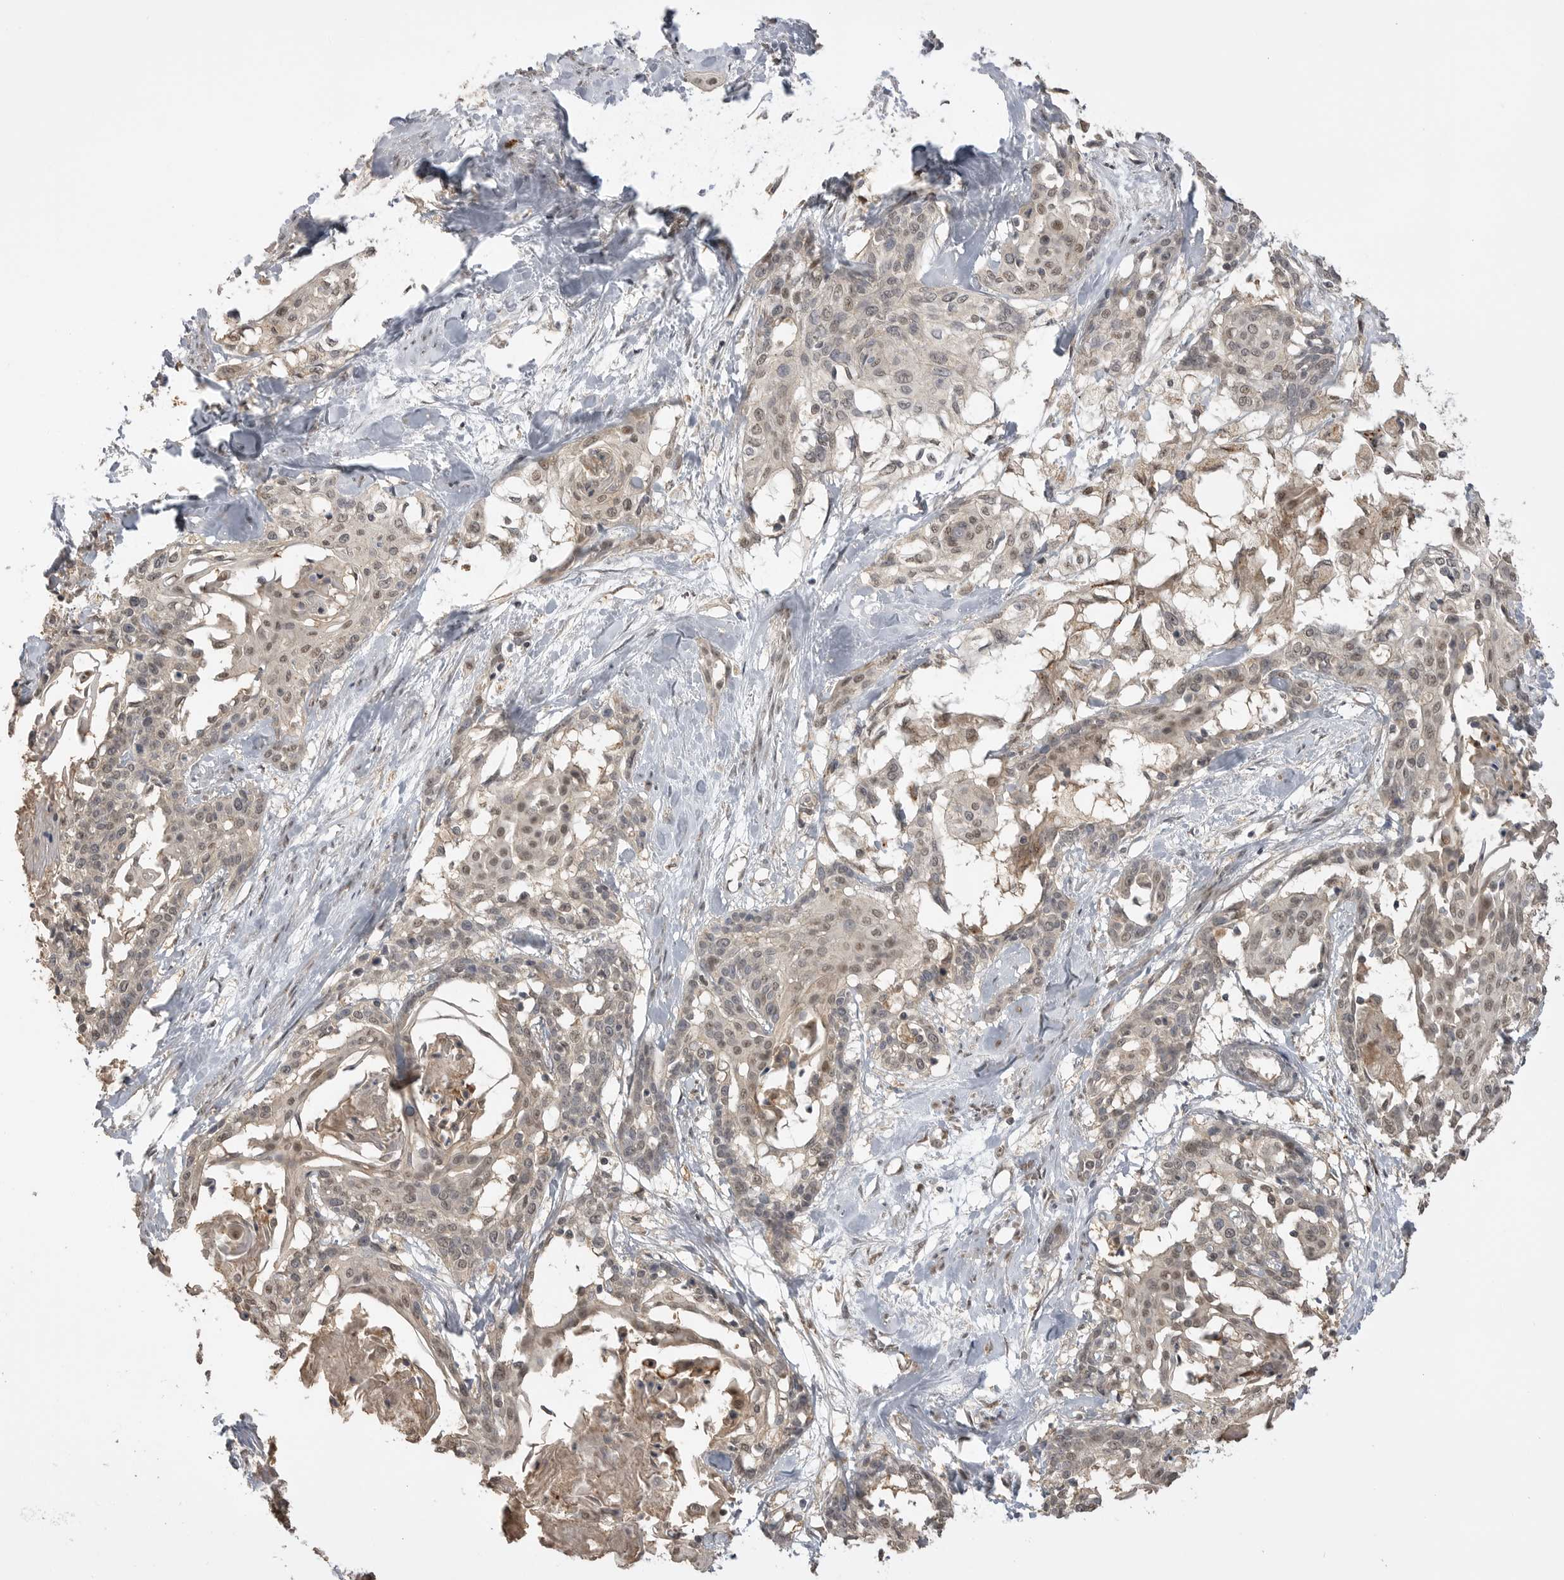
{"staining": {"intensity": "weak", "quantity": "25%-75%", "location": "nuclear"}, "tissue": "cervical cancer", "cell_type": "Tumor cells", "image_type": "cancer", "snomed": [{"axis": "morphology", "description": "Squamous cell carcinoma, NOS"}, {"axis": "topography", "description": "Cervix"}], "caption": "An immunohistochemistry image of tumor tissue is shown. Protein staining in brown labels weak nuclear positivity in cervical cancer within tumor cells.", "gene": "ASPSCR1", "patient": {"sex": "female", "age": 57}}